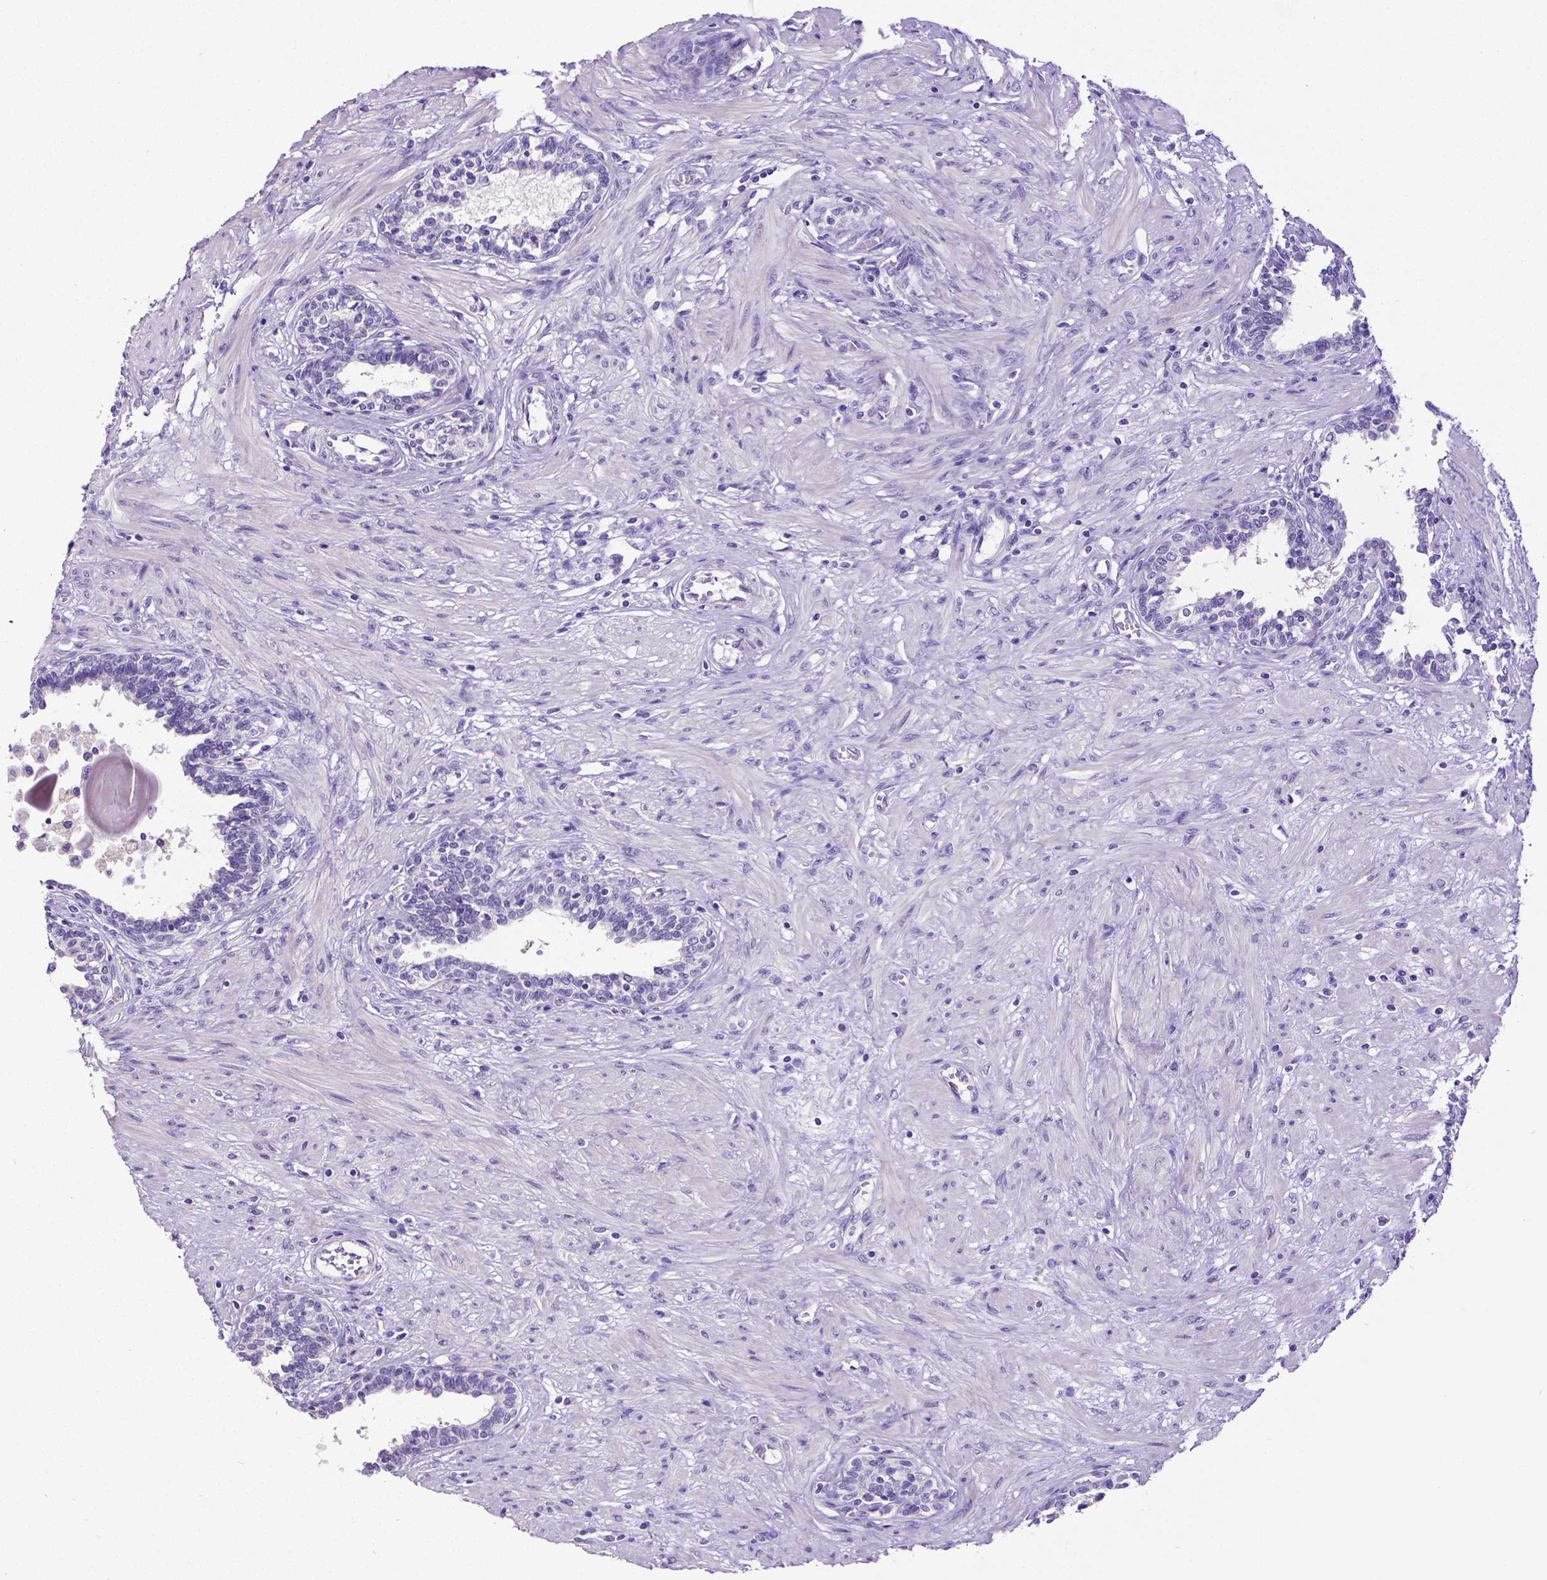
{"staining": {"intensity": "negative", "quantity": "none", "location": "none"}, "tissue": "prostate", "cell_type": "Glandular cells", "image_type": "normal", "snomed": [{"axis": "morphology", "description": "Normal tissue, NOS"}, {"axis": "topography", "description": "Prostate"}], "caption": "Immunohistochemistry of normal human prostate demonstrates no positivity in glandular cells.", "gene": "SATB2", "patient": {"sex": "male", "age": 55}}